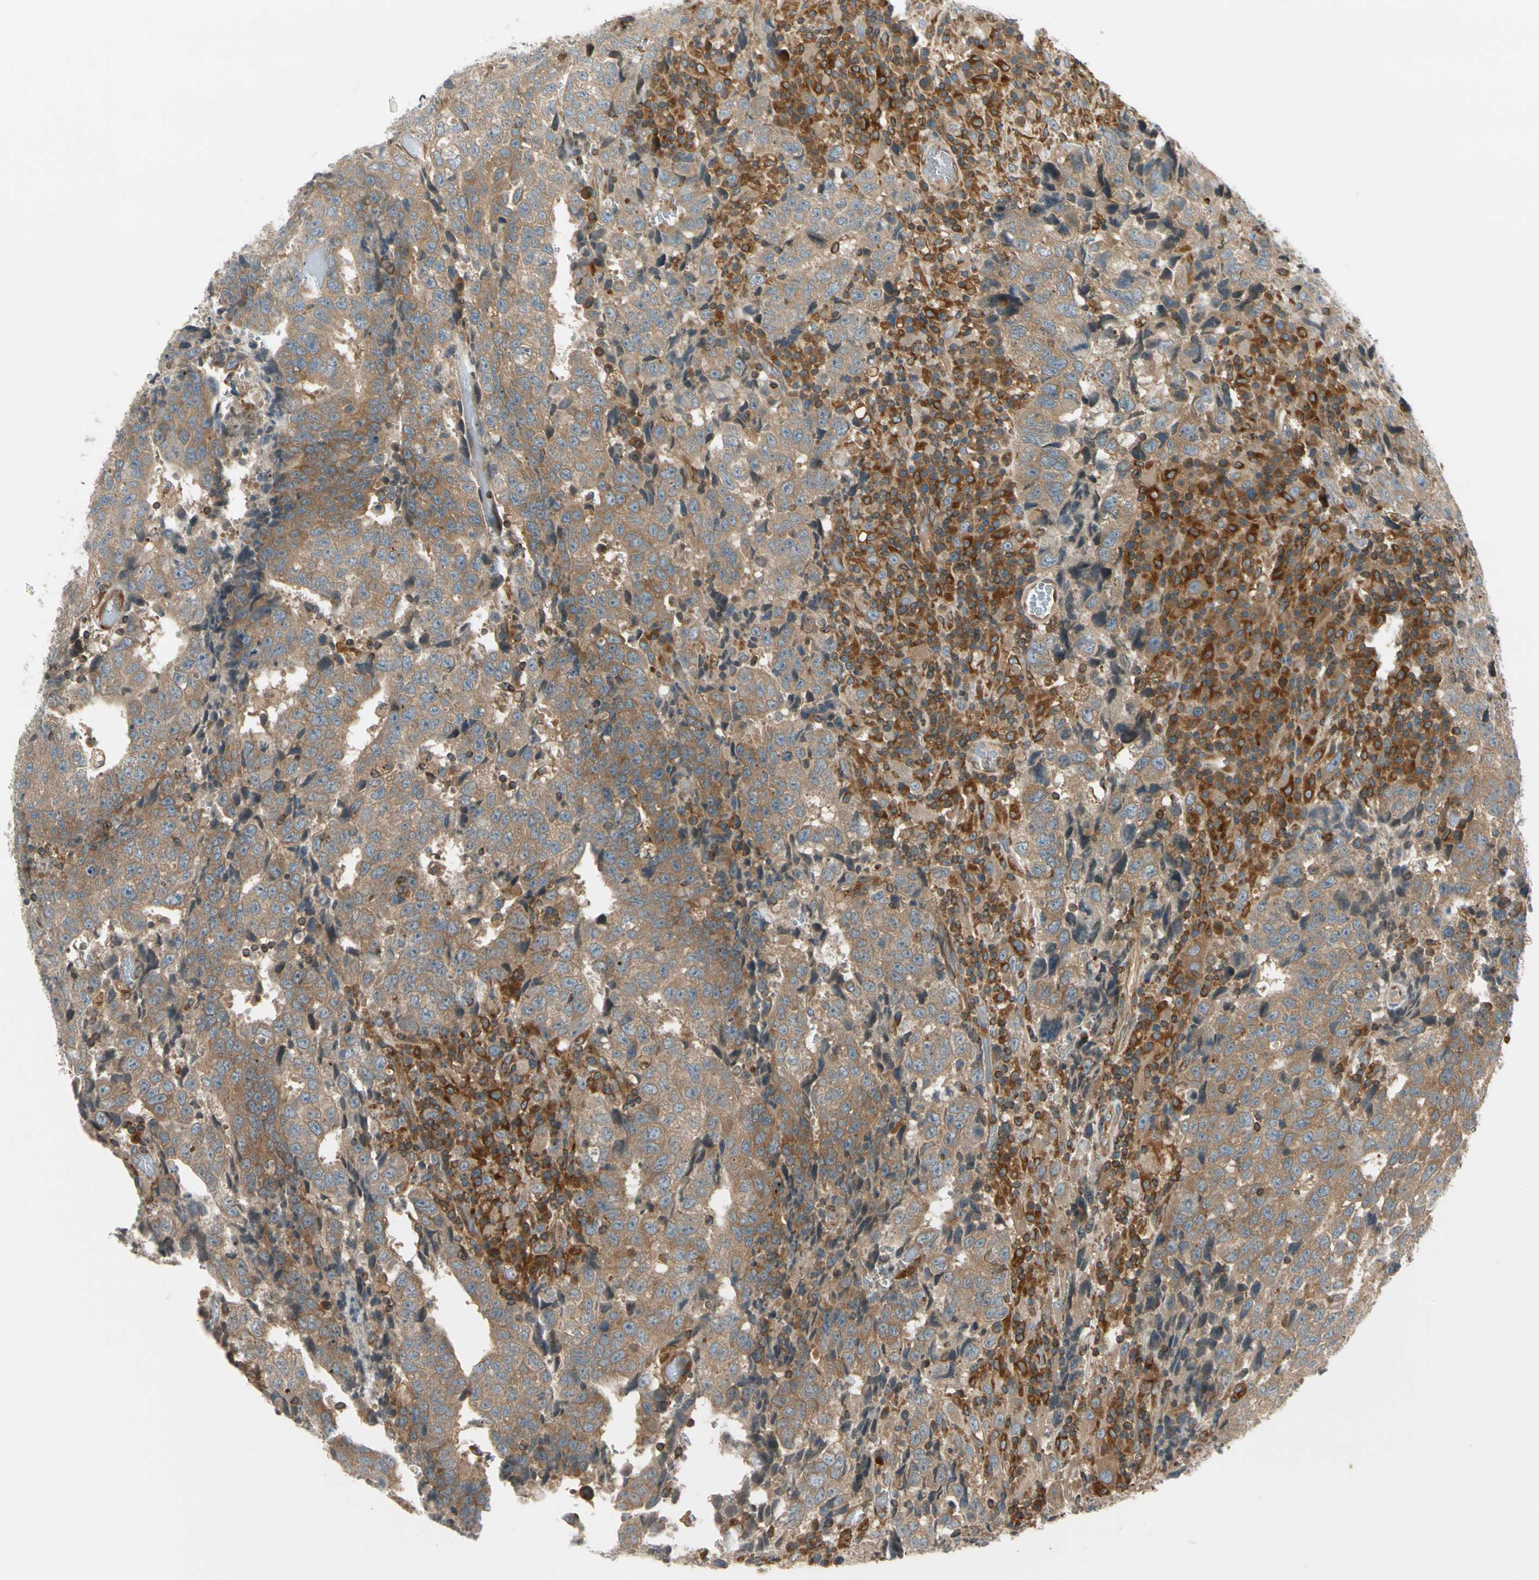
{"staining": {"intensity": "moderate", "quantity": "25%-75%", "location": "cytoplasmic/membranous"}, "tissue": "testis cancer", "cell_type": "Tumor cells", "image_type": "cancer", "snomed": [{"axis": "morphology", "description": "Necrosis, NOS"}, {"axis": "morphology", "description": "Carcinoma, Embryonal, NOS"}, {"axis": "topography", "description": "Testis"}], "caption": "Protein expression analysis of human testis cancer (embryonal carcinoma) reveals moderate cytoplasmic/membranous staining in approximately 25%-75% of tumor cells.", "gene": "TRIO", "patient": {"sex": "male", "age": 19}}